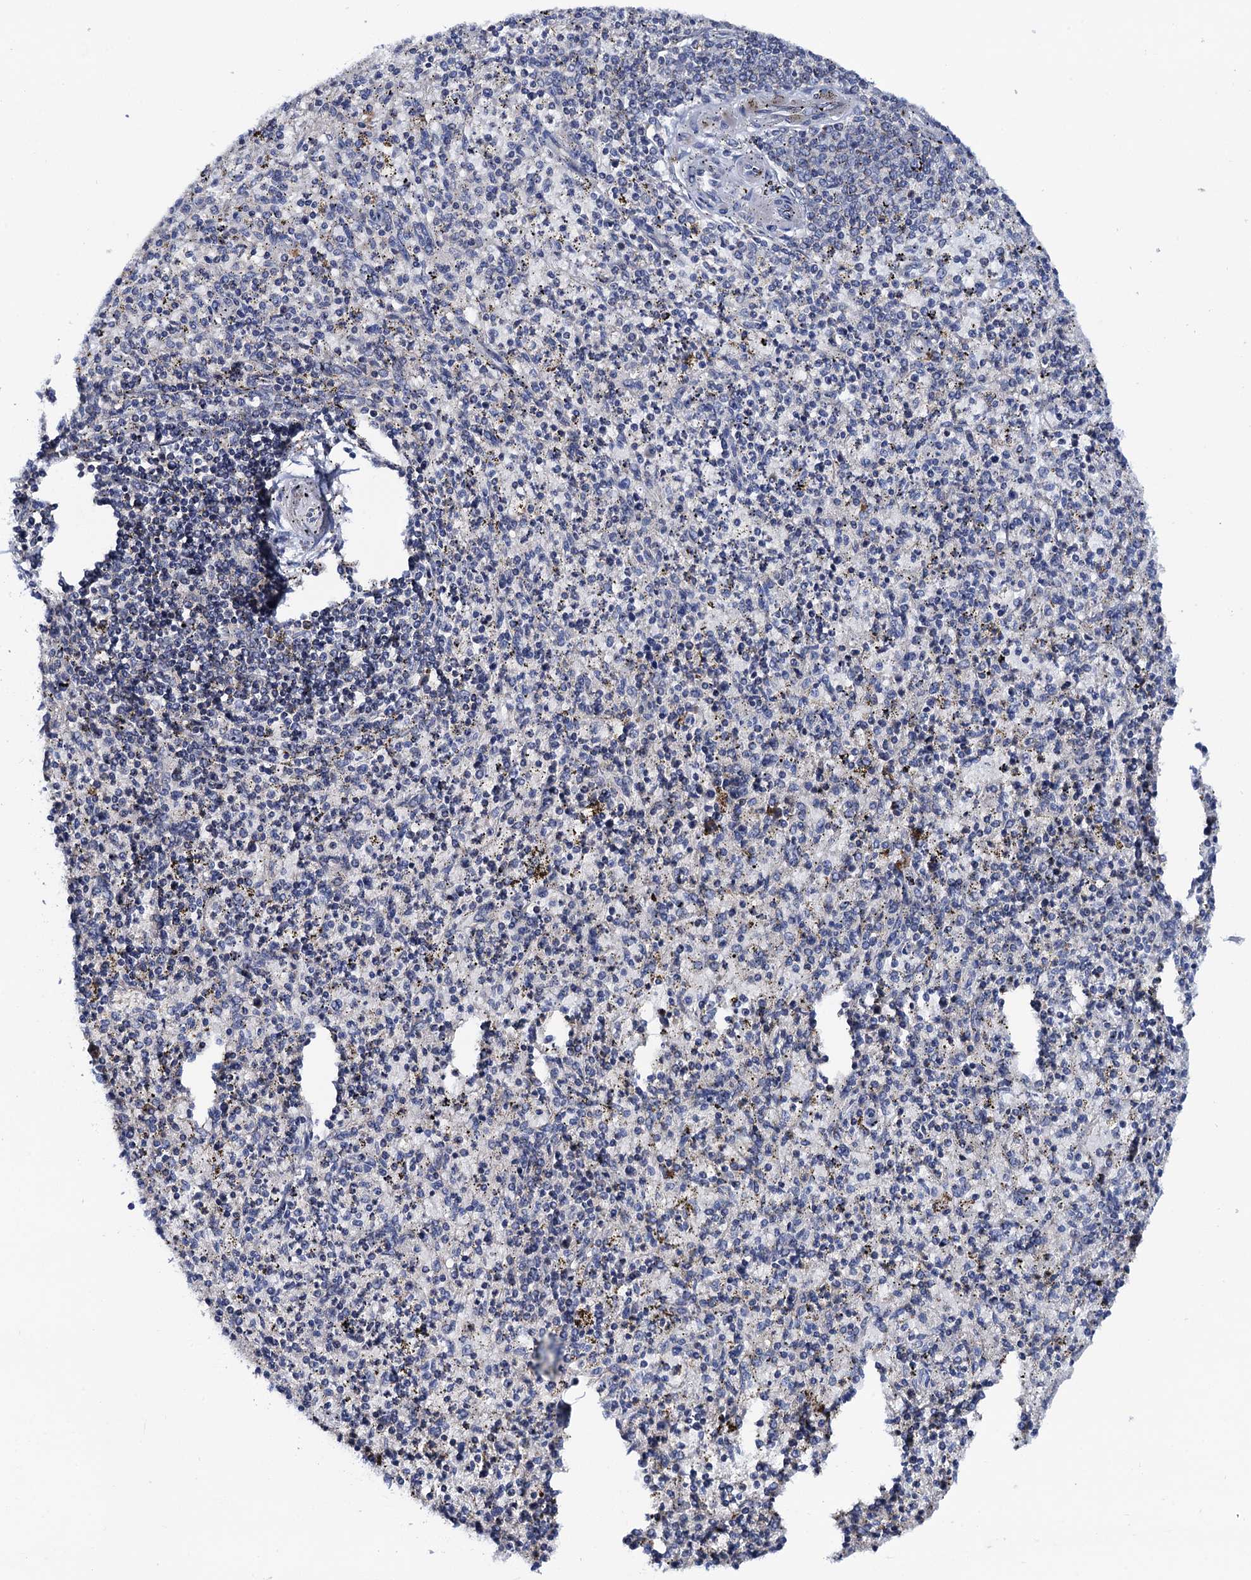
{"staining": {"intensity": "negative", "quantity": "none", "location": "none"}, "tissue": "spleen", "cell_type": "Cells in red pulp", "image_type": "normal", "snomed": [{"axis": "morphology", "description": "Normal tissue, NOS"}, {"axis": "topography", "description": "Spleen"}], "caption": "Cells in red pulp show no significant expression in unremarkable spleen. Brightfield microscopy of immunohistochemistry (IHC) stained with DAB (brown) and hematoxylin (blue), captured at high magnification.", "gene": "MRPL48", "patient": {"sex": "male", "age": 72}}